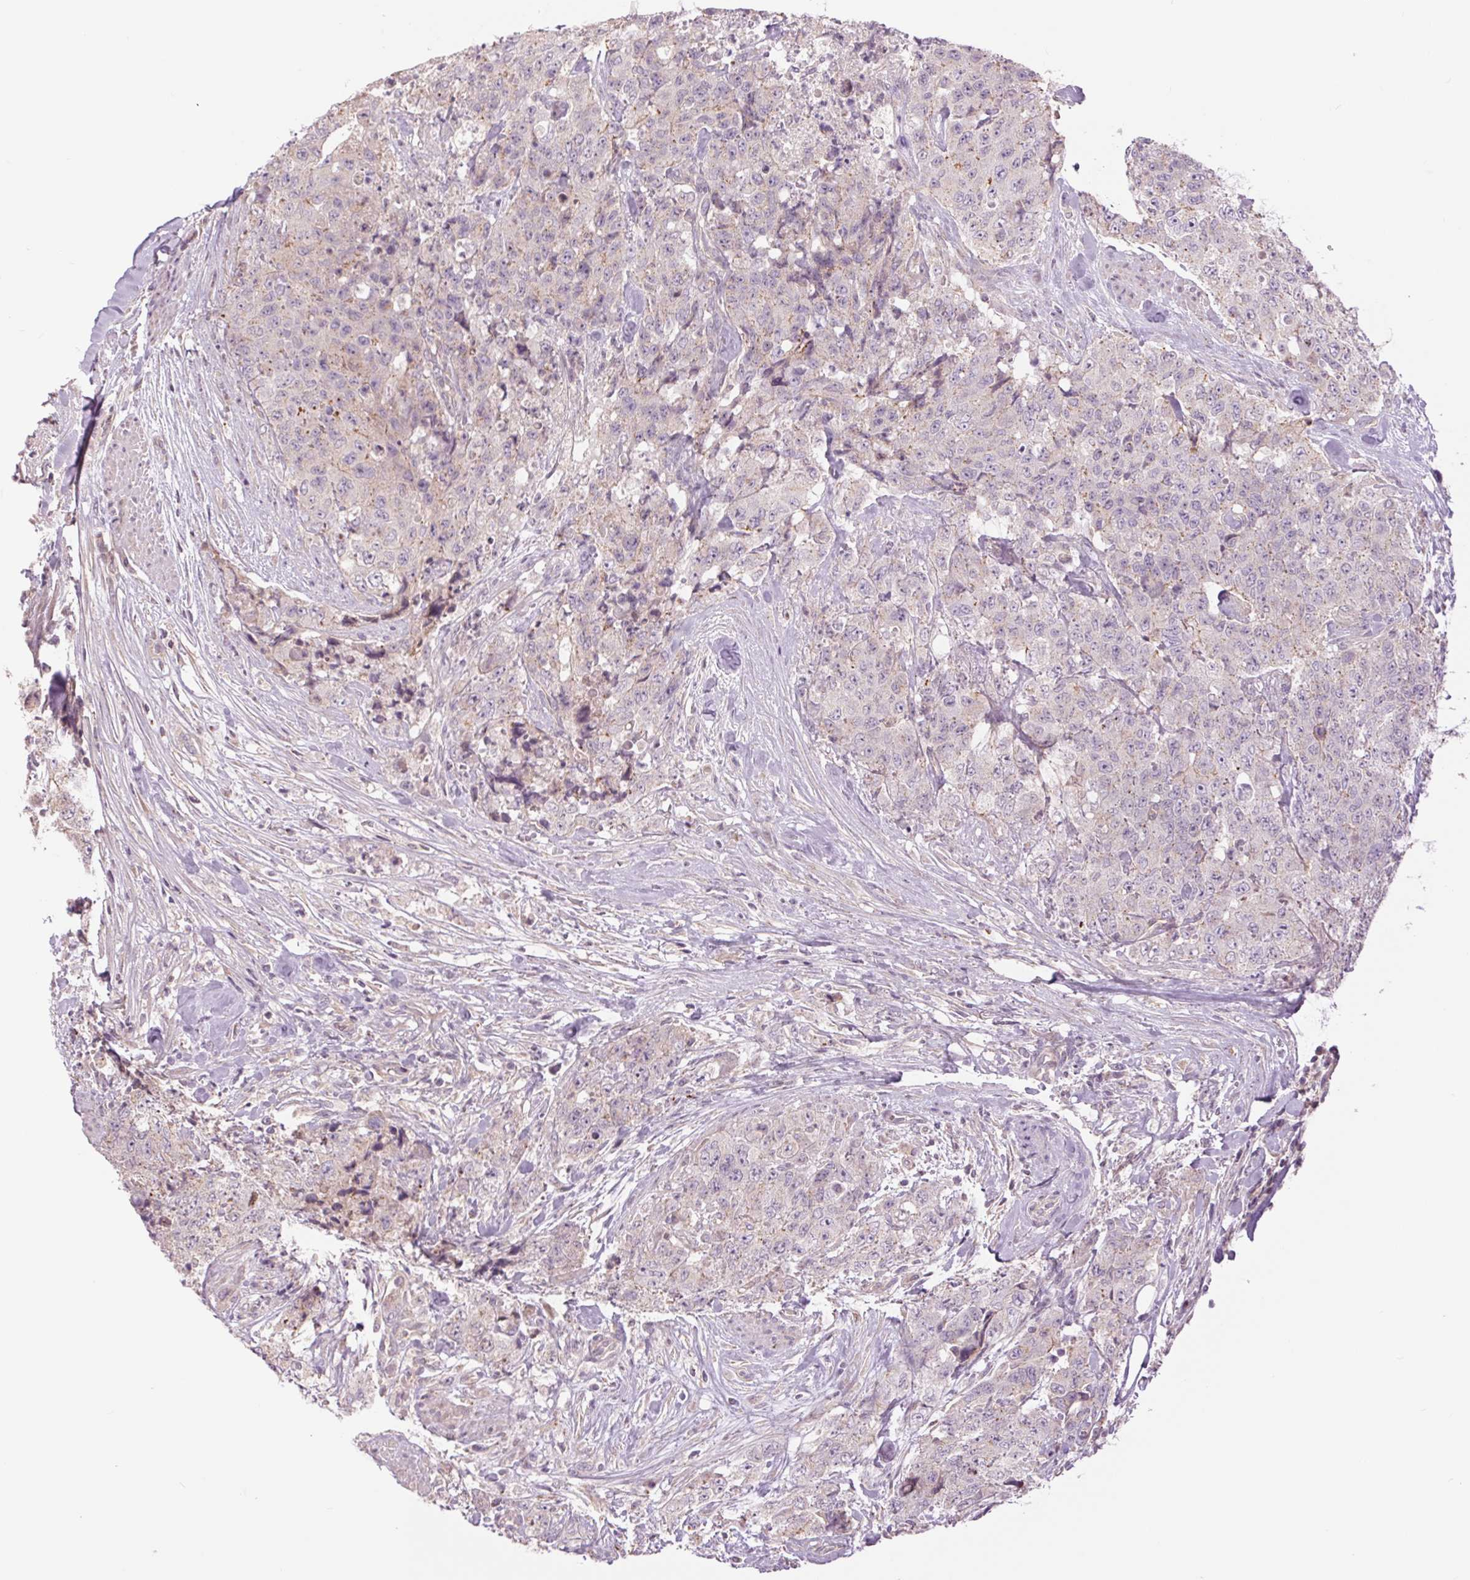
{"staining": {"intensity": "negative", "quantity": "none", "location": "none"}, "tissue": "urothelial cancer", "cell_type": "Tumor cells", "image_type": "cancer", "snomed": [{"axis": "morphology", "description": "Urothelial carcinoma, High grade"}, {"axis": "topography", "description": "Urinary bladder"}], "caption": "An image of urothelial cancer stained for a protein demonstrates no brown staining in tumor cells.", "gene": "CTNNA3", "patient": {"sex": "female", "age": 78}}